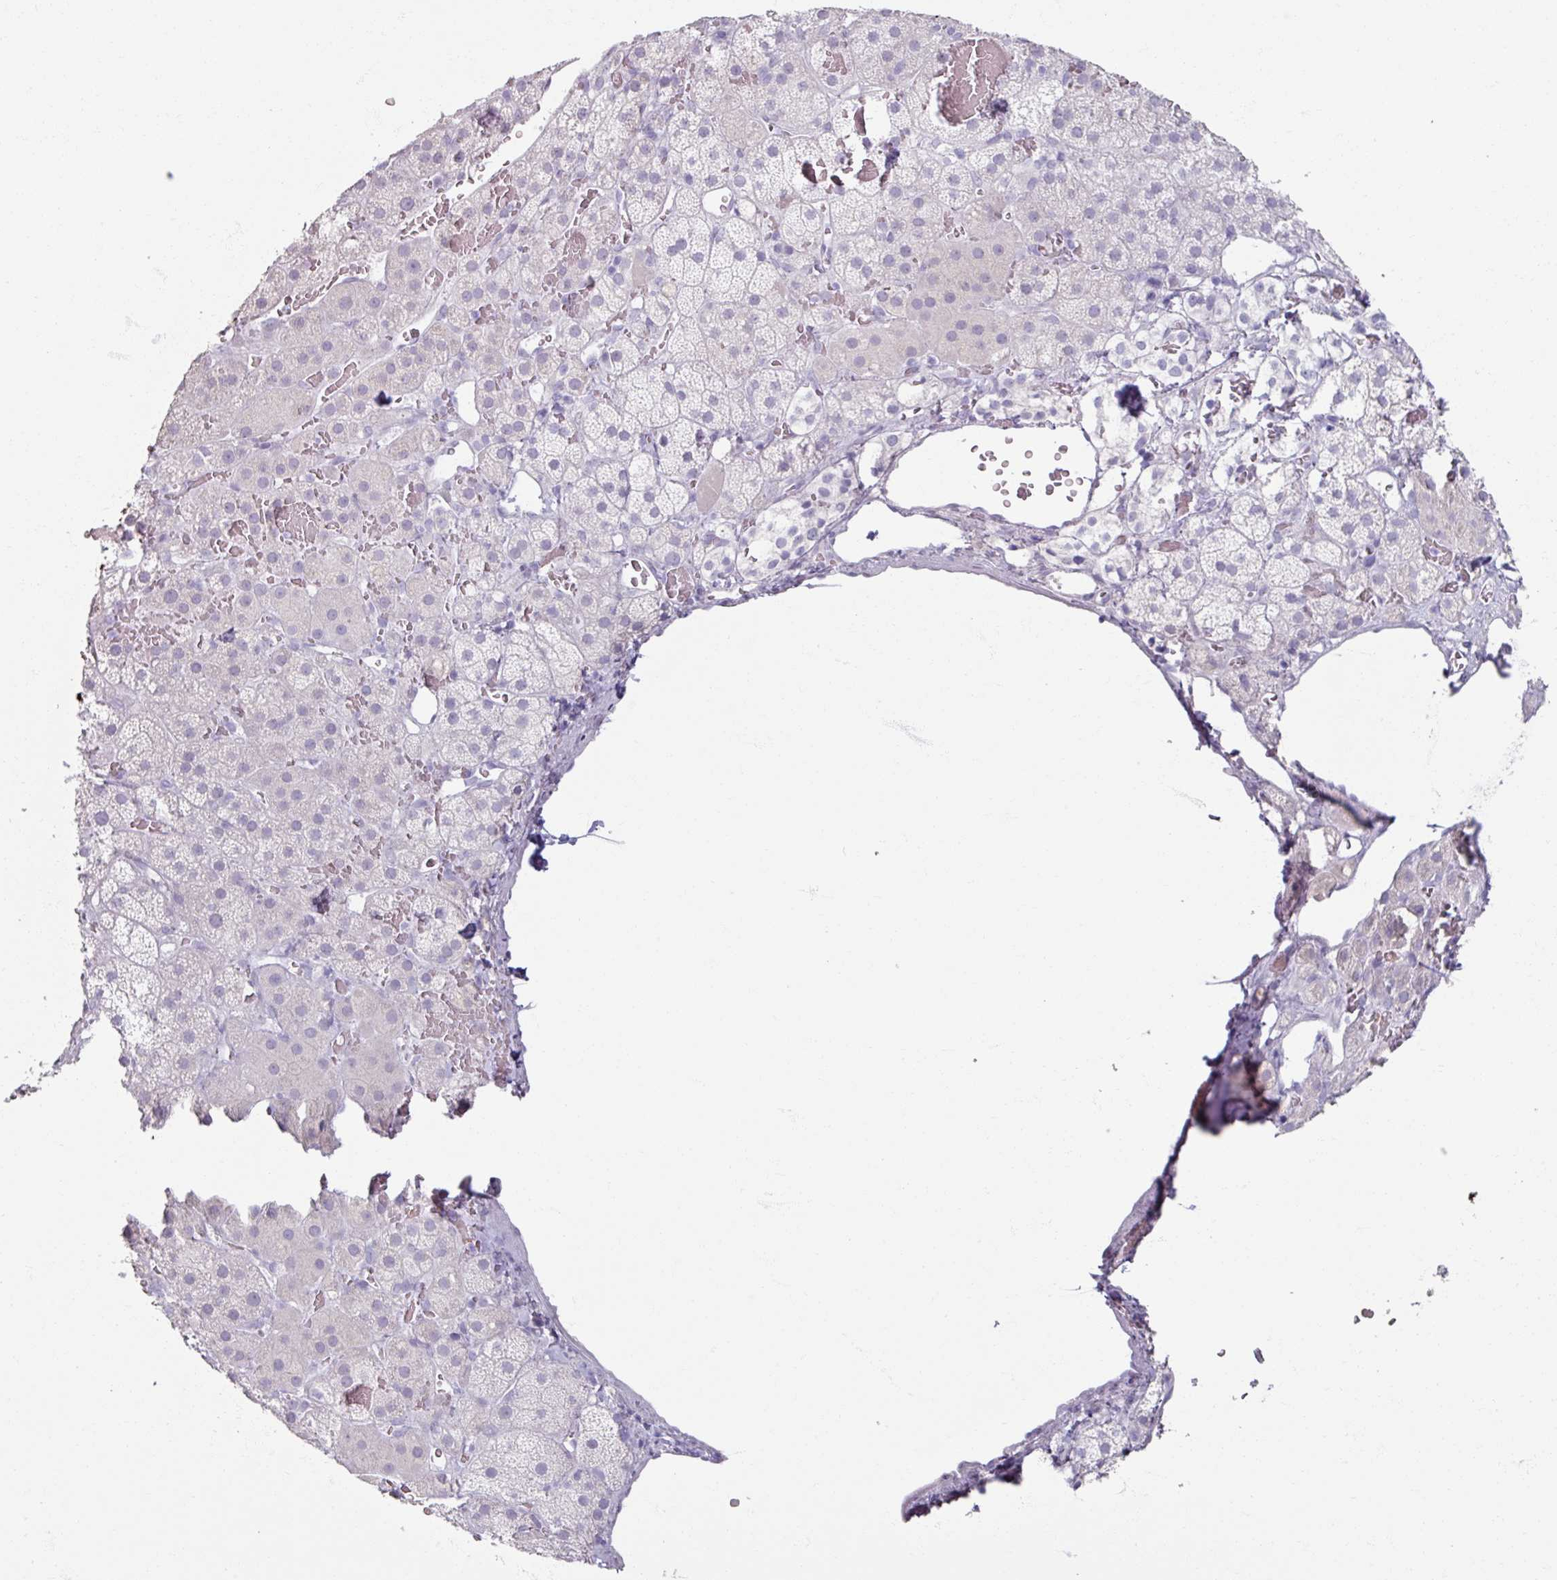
{"staining": {"intensity": "negative", "quantity": "none", "location": "none"}, "tissue": "adrenal gland", "cell_type": "Glandular cells", "image_type": "normal", "snomed": [{"axis": "morphology", "description": "Normal tissue, NOS"}, {"axis": "topography", "description": "Adrenal gland"}], "caption": "Benign adrenal gland was stained to show a protein in brown. There is no significant staining in glandular cells. Nuclei are stained in blue.", "gene": "TG", "patient": {"sex": "male", "age": 57}}